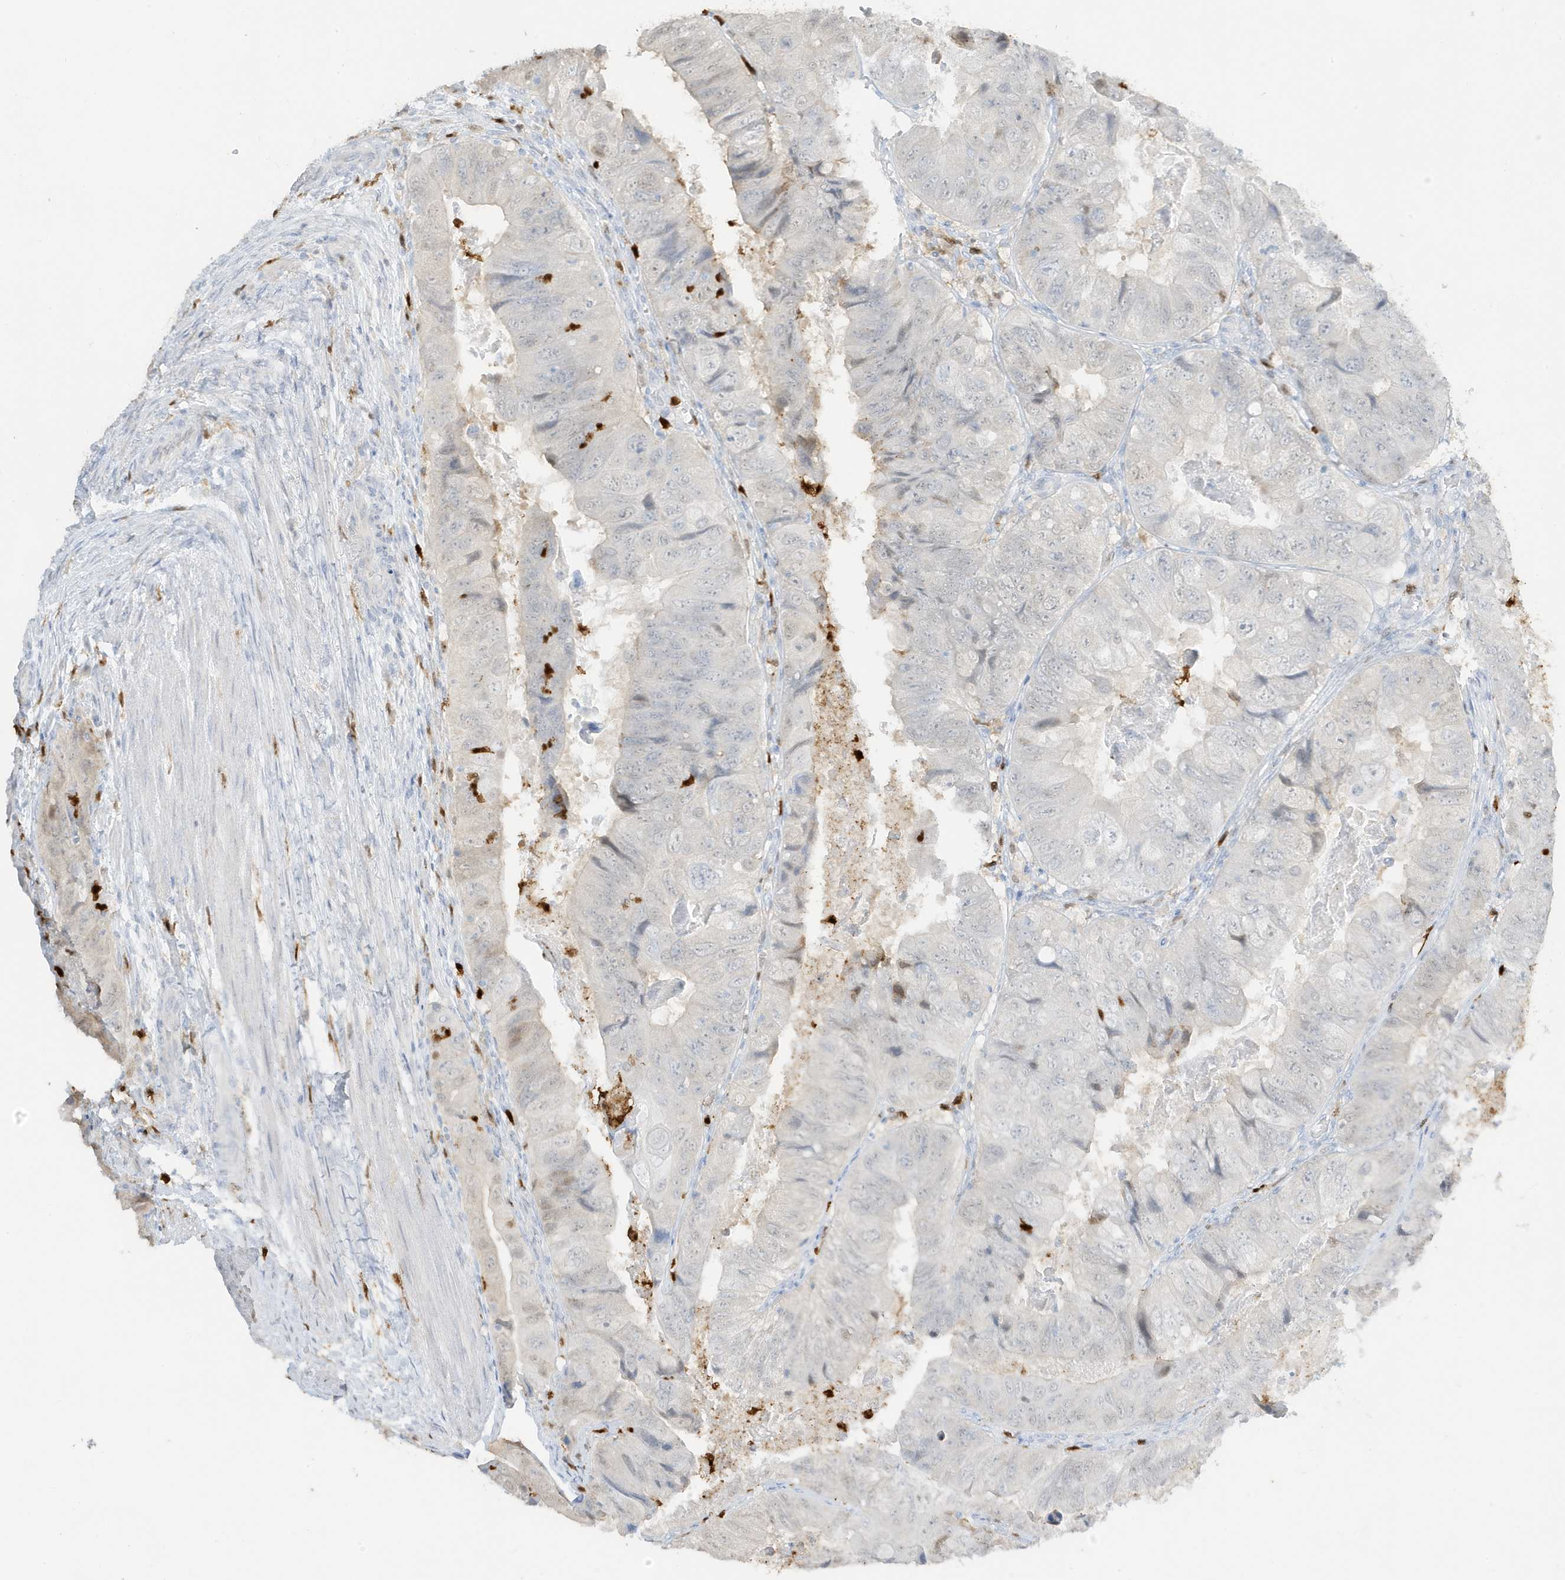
{"staining": {"intensity": "negative", "quantity": "none", "location": "none"}, "tissue": "colorectal cancer", "cell_type": "Tumor cells", "image_type": "cancer", "snomed": [{"axis": "morphology", "description": "Adenocarcinoma, NOS"}, {"axis": "topography", "description": "Rectum"}], "caption": "Immunohistochemistry photomicrograph of neoplastic tissue: human colorectal cancer stained with DAB shows no significant protein staining in tumor cells.", "gene": "GCA", "patient": {"sex": "male", "age": 63}}